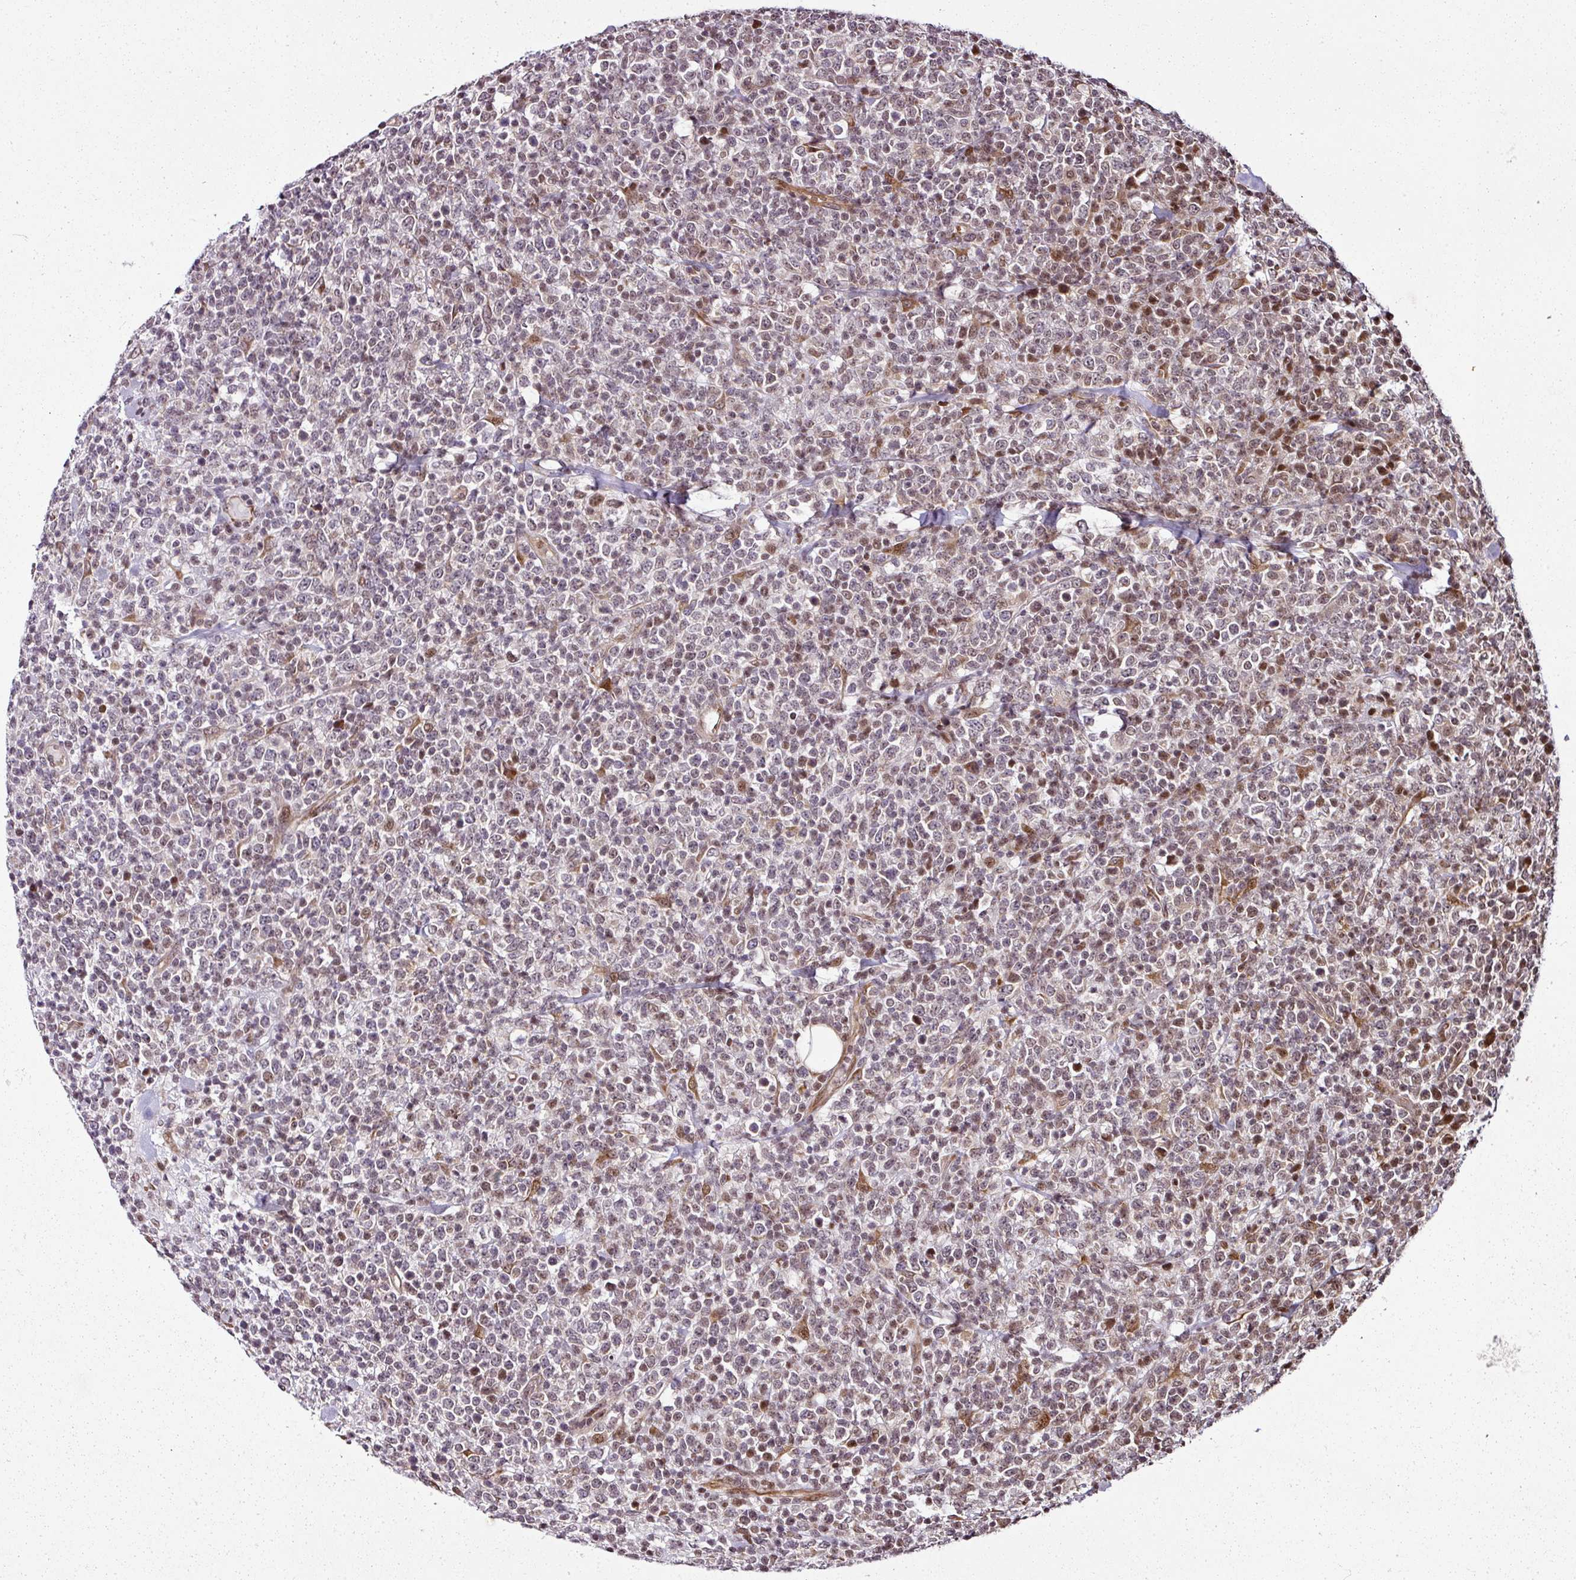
{"staining": {"intensity": "moderate", "quantity": "<25%", "location": "nuclear"}, "tissue": "lymphoma", "cell_type": "Tumor cells", "image_type": "cancer", "snomed": [{"axis": "morphology", "description": "Malignant lymphoma, non-Hodgkin's type, High grade"}, {"axis": "topography", "description": "Colon"}], "caption": "This micrograph displays high-grade malignant lymphoma, non-Hodgkin's type stained with immunohistochemistry (IHC) to label a protein in brown. The nuclear of tumor cells show moderate positivity for the protein. Nuclei are counter-stained blue.", "gene": "COPRS", "patient": {"sex": "female", "age": 53}}